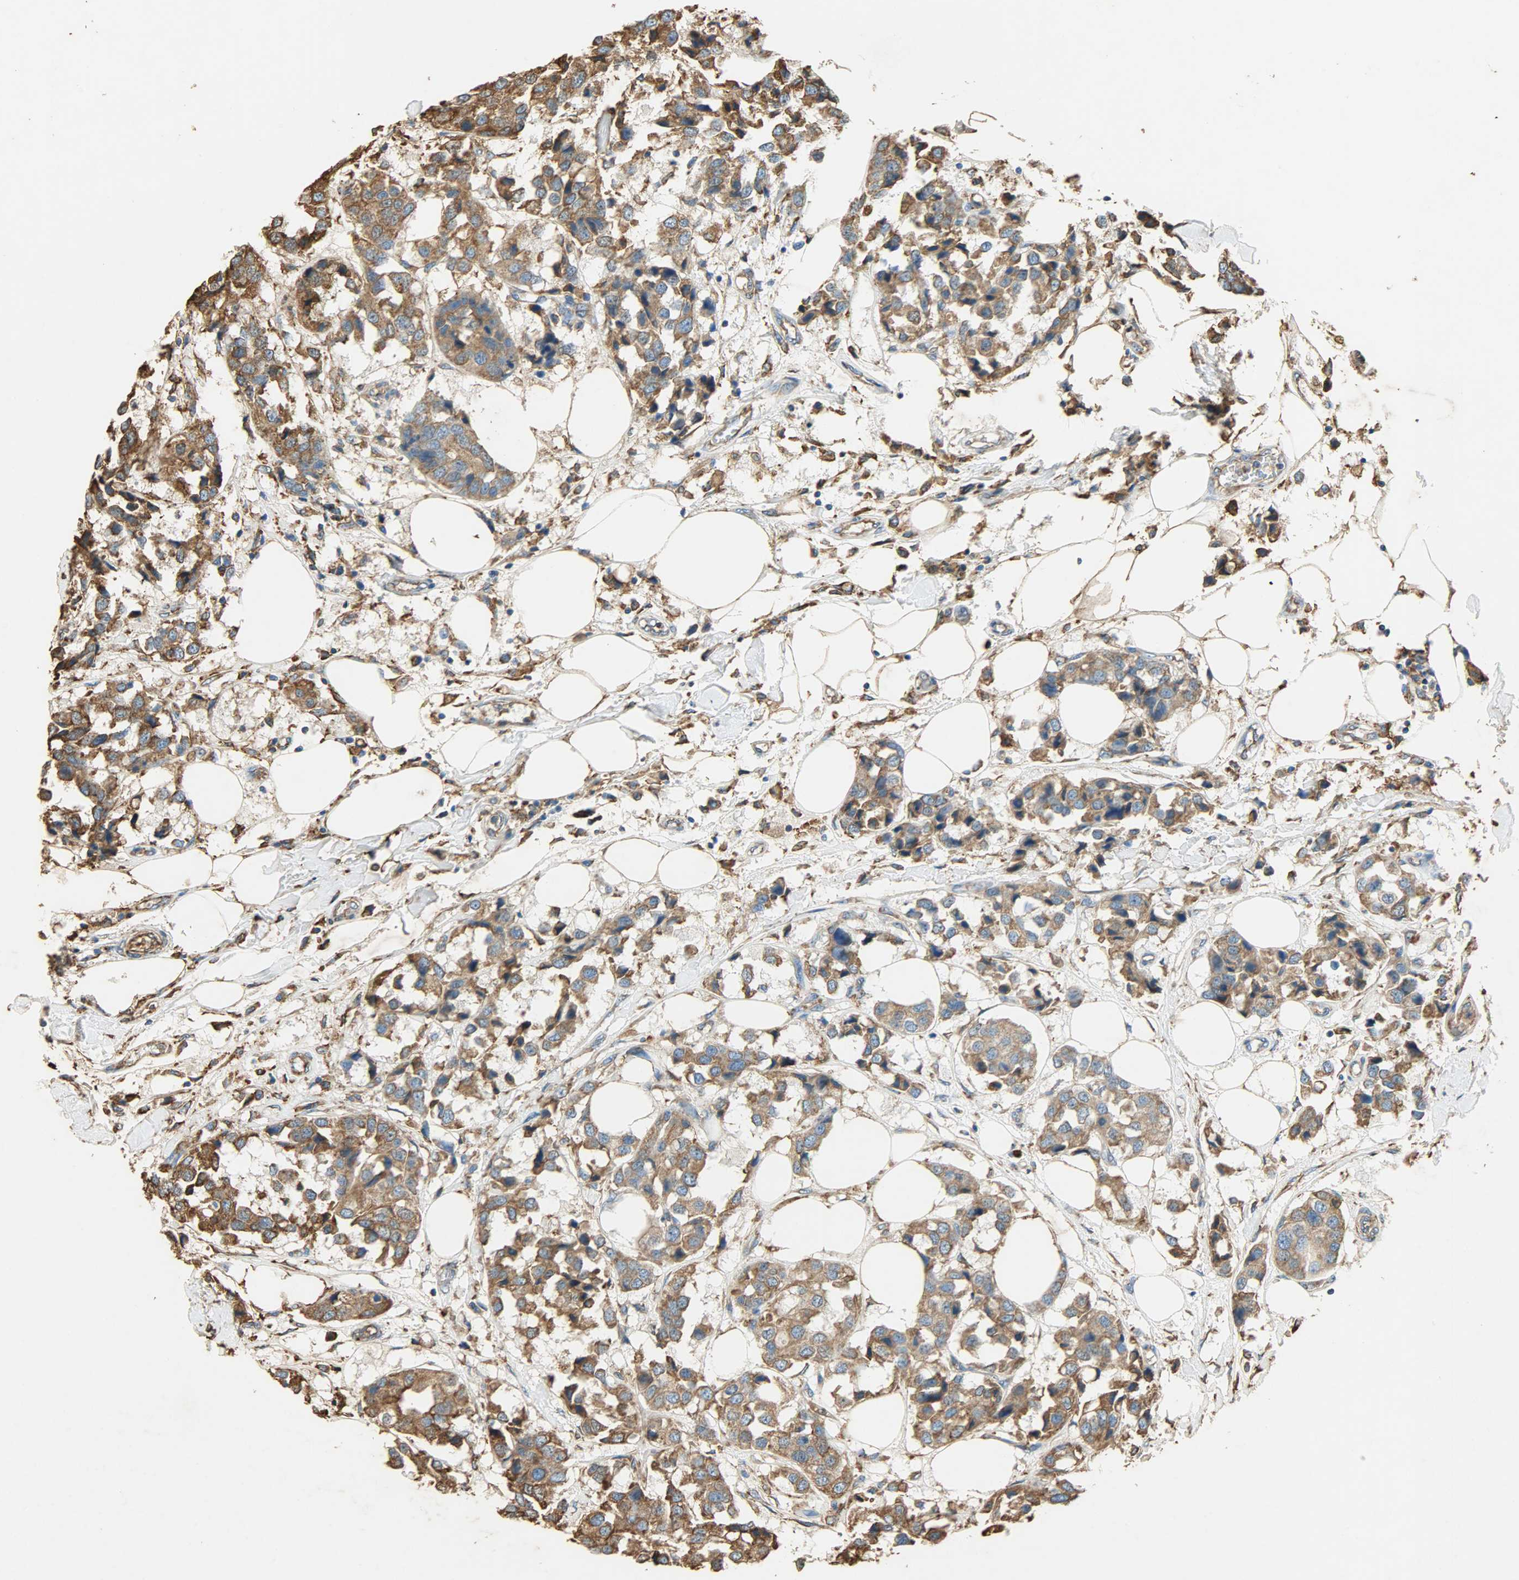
{"staining": {"intensity": "moderate", "quantity": ">75%", "location": "cytoplasmic/membranous"}, "tissue": "breast cancer", "cell_type": "Tumor cells", "image_type": "cancer", "snomed": [{"axis": "morphology", "description": "Duct carcinoma"}, {"axis": "topography", "description": "Breast"}], "caption": "Immunohistochemical staining of human breast cancer exhibits medium levels of moderate cytoplasmic/membranous protein expression in approximately >75% of tumor cells.", "gene": "HSP90B1", "patient": {"sex": "female", "age": 80}}